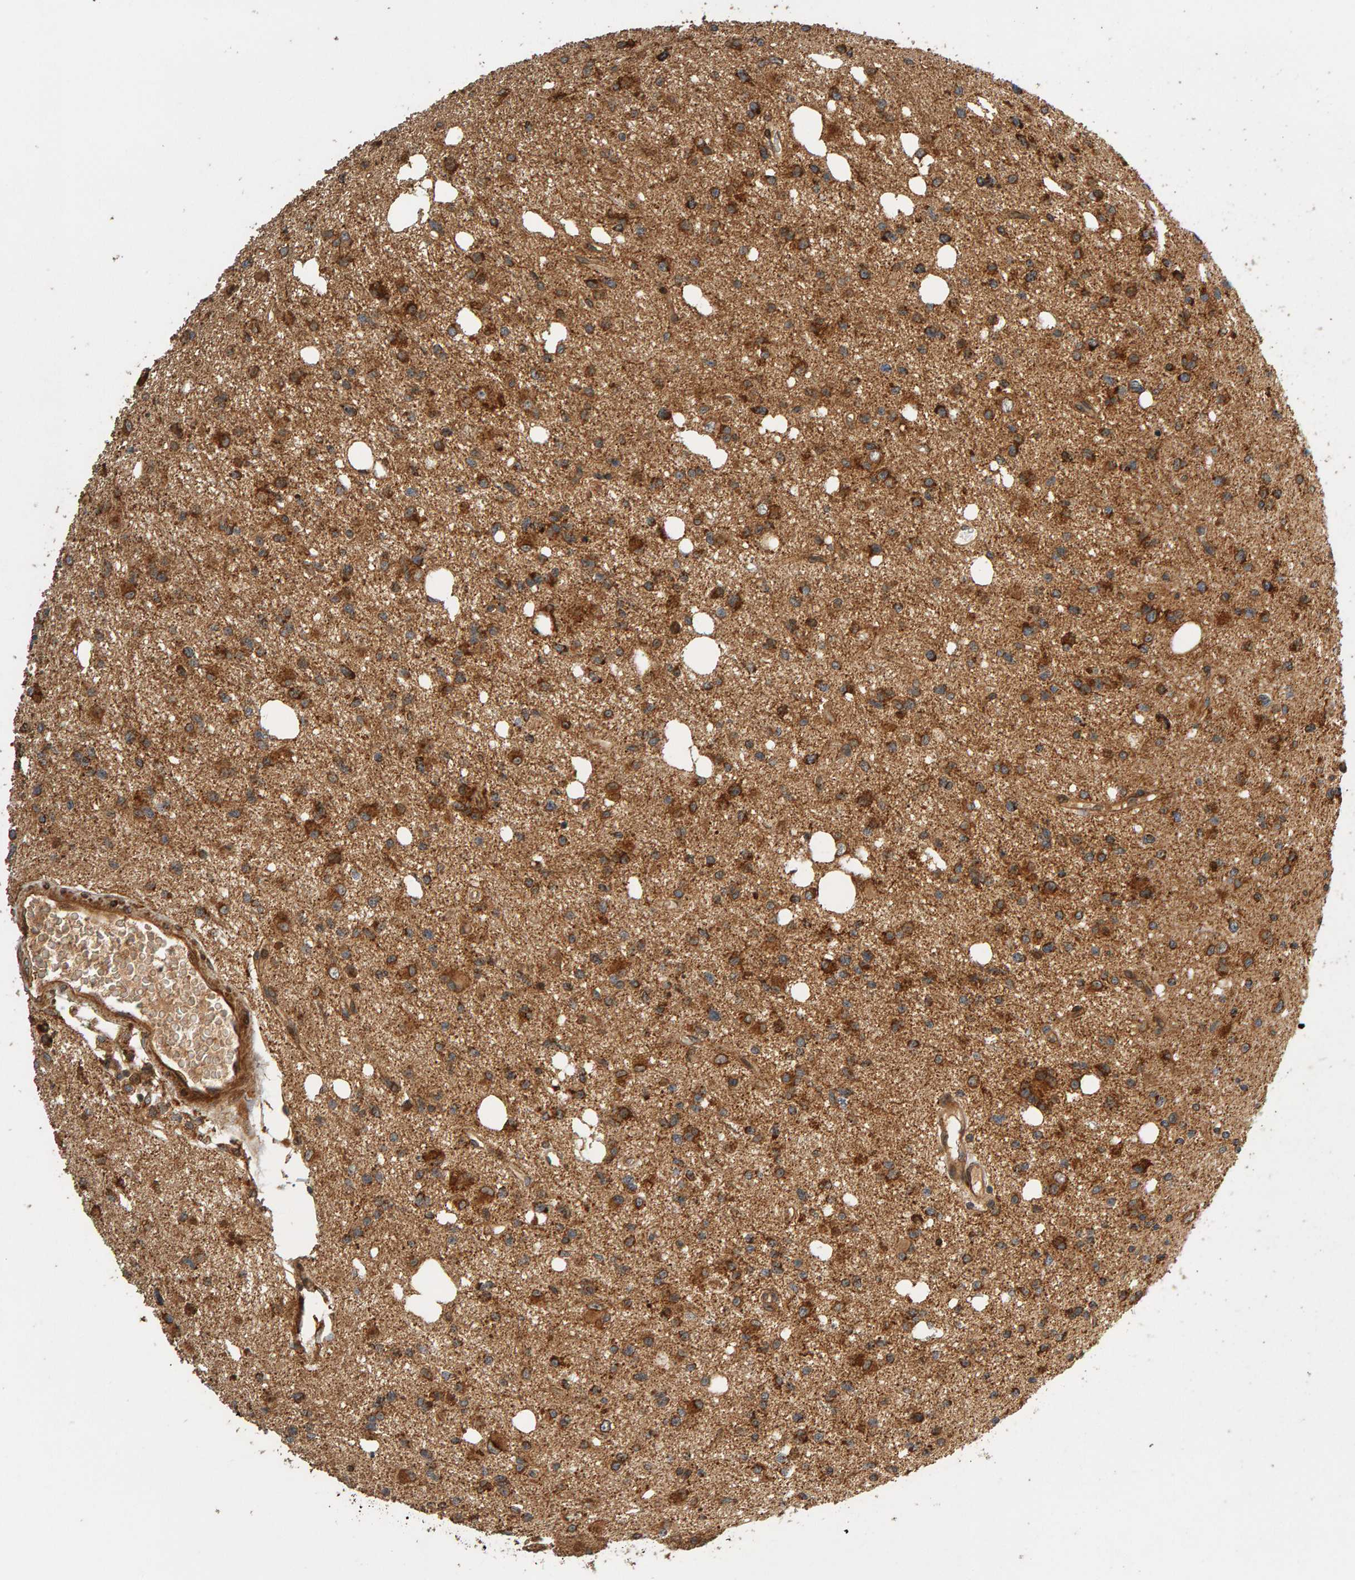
{"staining": {"intensity": "strong", "quantity": ">75%", "location": "cytoplasmic/membranous"}, "tissue": "glioma", "cell_type": "Tumor cells", "image_type": "cancer", "snomed": [{"axis": "morphology", "description": "Glioma, malignant, High grade"}, {"axis": "topography", "description": "Brain"}], "caption": "Immunohistochemistry (IHC) histopathology image of neoplastic tissue: glioma stained using immunohistochemistry (IHC) demonstrates high levels of strong protein expression localized specifically in the cytoplasmic/membranous of tumor cells, appearing as a cytoplasmic/membranous brown color.", "gene": "ZFAND1", "patient": {"sex": "female", "age": 62}}